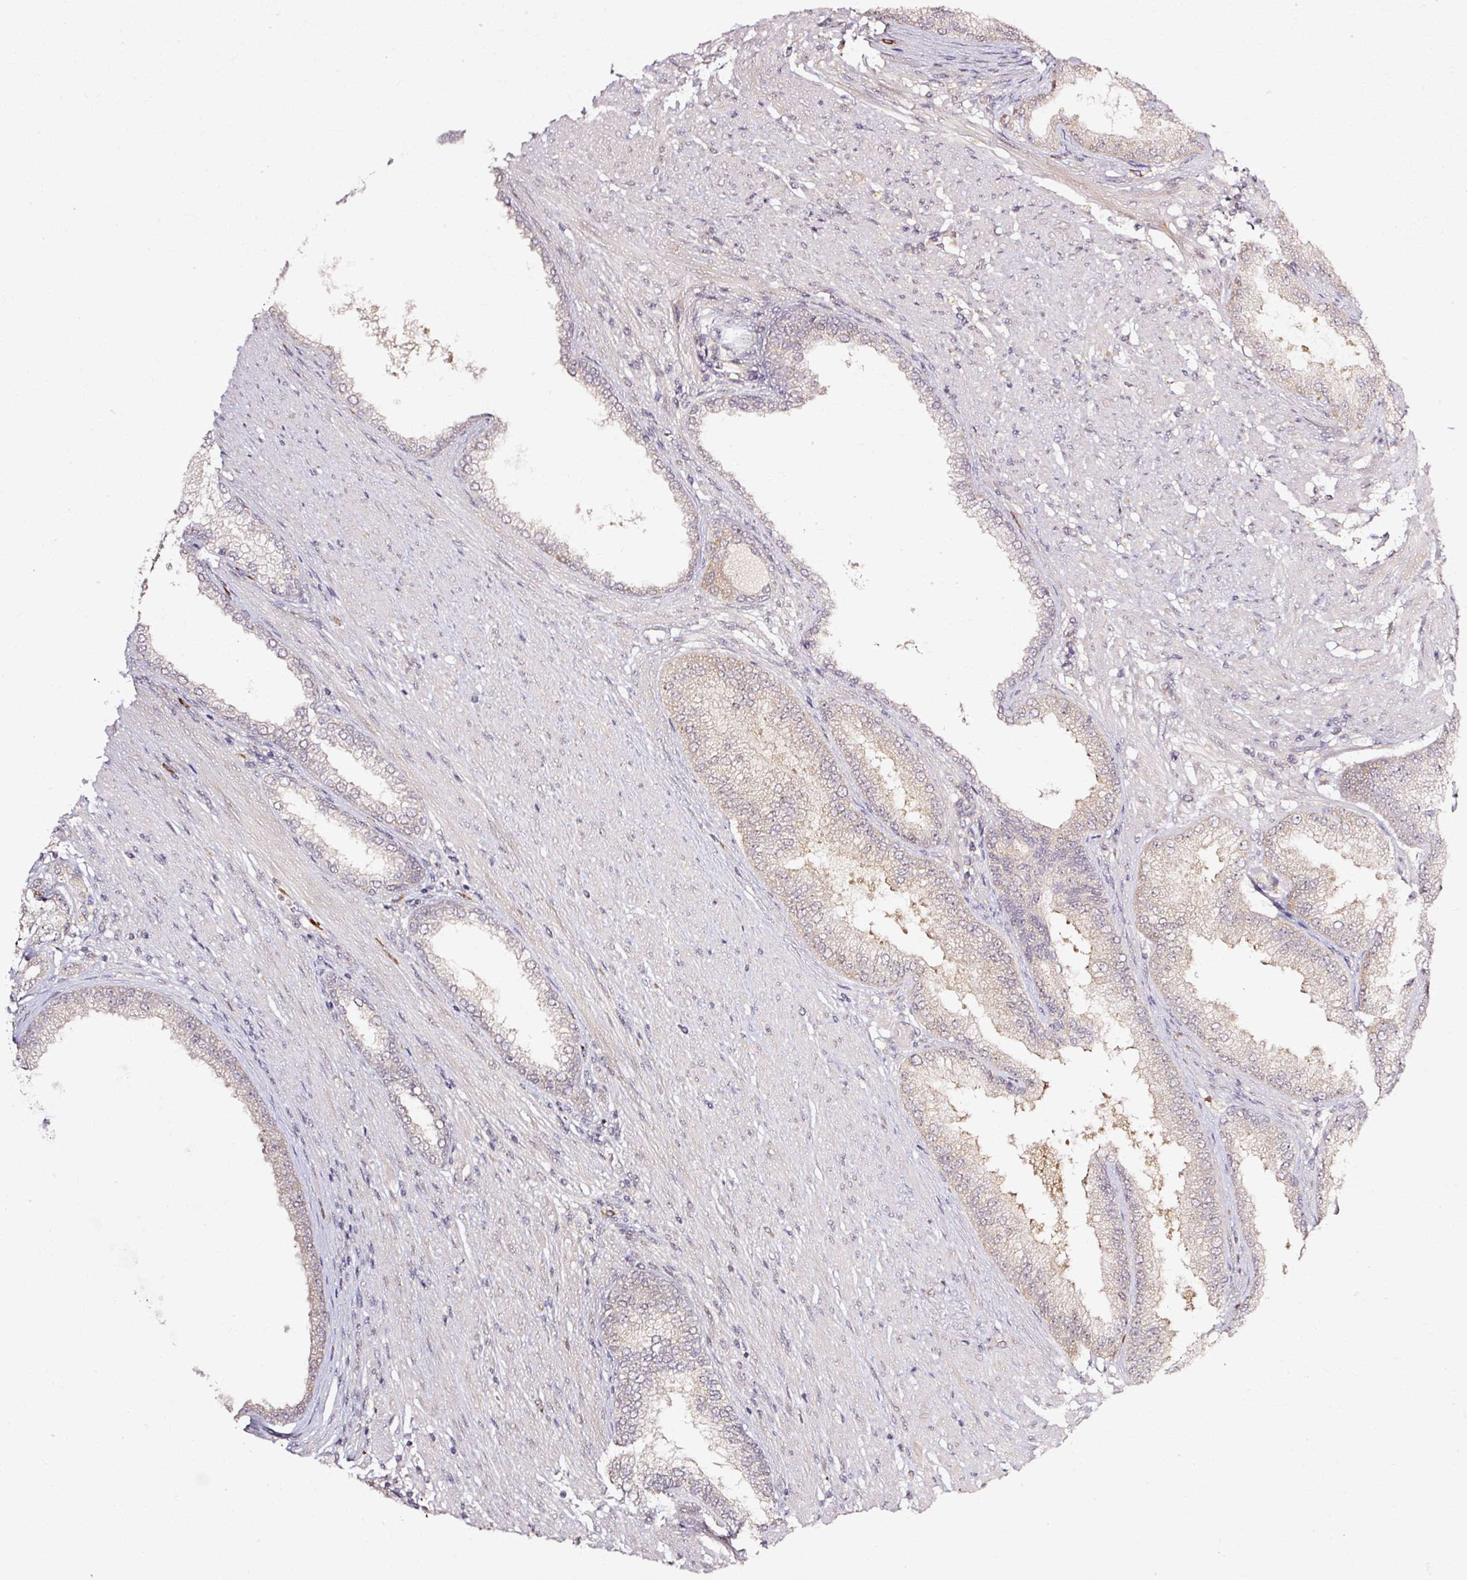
{"staining": {"intensity": "weak", "quantity": "<25%", "location": "cytoplasmic/membranous"}, "tissue": "prostate cancer", "cell_type": "Tumor cells", "image_type": "cancer", "snomed": [{"axis": "morphology", "description": "Adenocarcinoma, High grade"}, {"axis": "topography", "description": "Prostate"}], "caption": "This is a histopathology image of immunohistochemistry staining of prostate cancer, which shows no staining in tumor cells.", "gene": "RGPD5", "patient": {"sex": "male", "age": 71}}